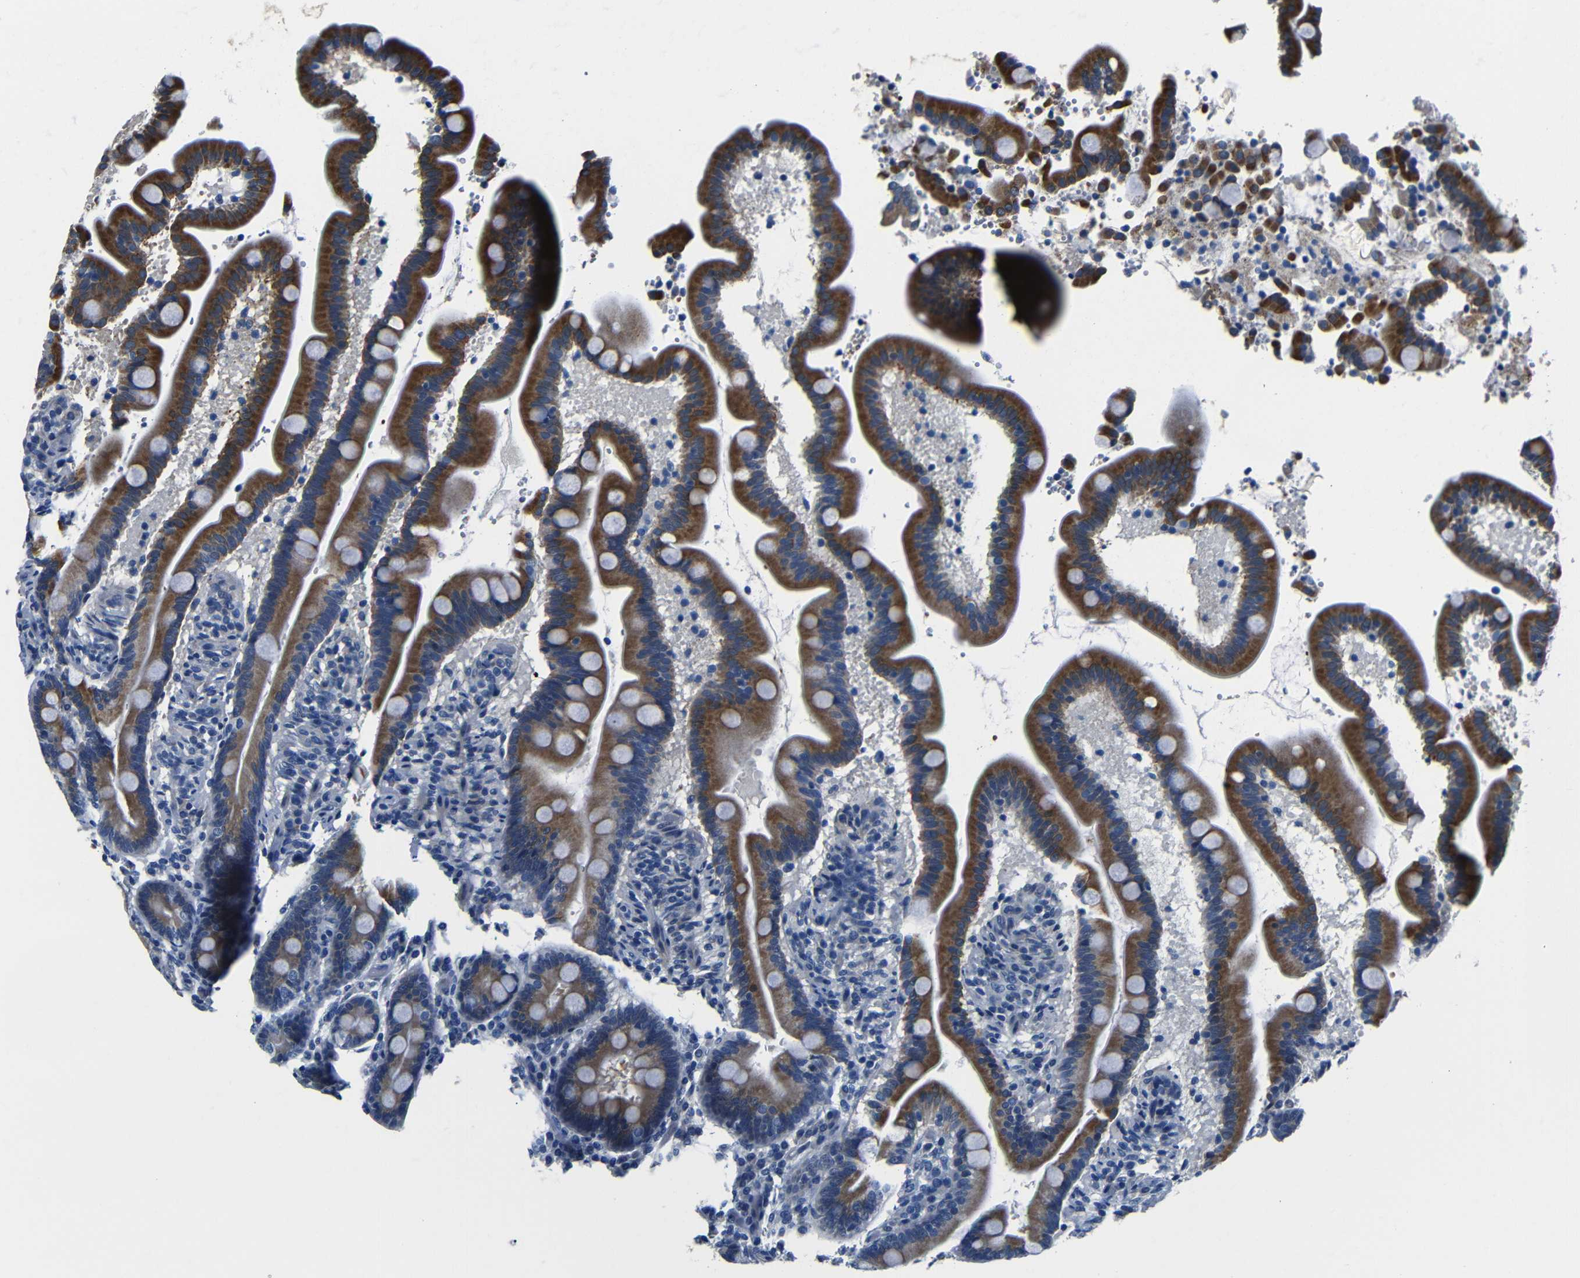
{"staining": {"intensity": "strong", "quantity": ">75%", "location": "cytoplasmic/membranous"}, "tissue": "duodenum", "cell_type": "Glandular cells", "image_type": "normal", "snomed": [{"axis": "morphology", "description": "Normal tissue, NOS"}, {"axis": "topography", "description": "Duodenum"}], "caption": "Protein expression analysis of normal duodenum exhibits strong cytoplasmic/membranous staining in approximately >75% of glandular cells.", "gene": "TNFAIP1", "patient": {"sex": "male", "age": 54}}